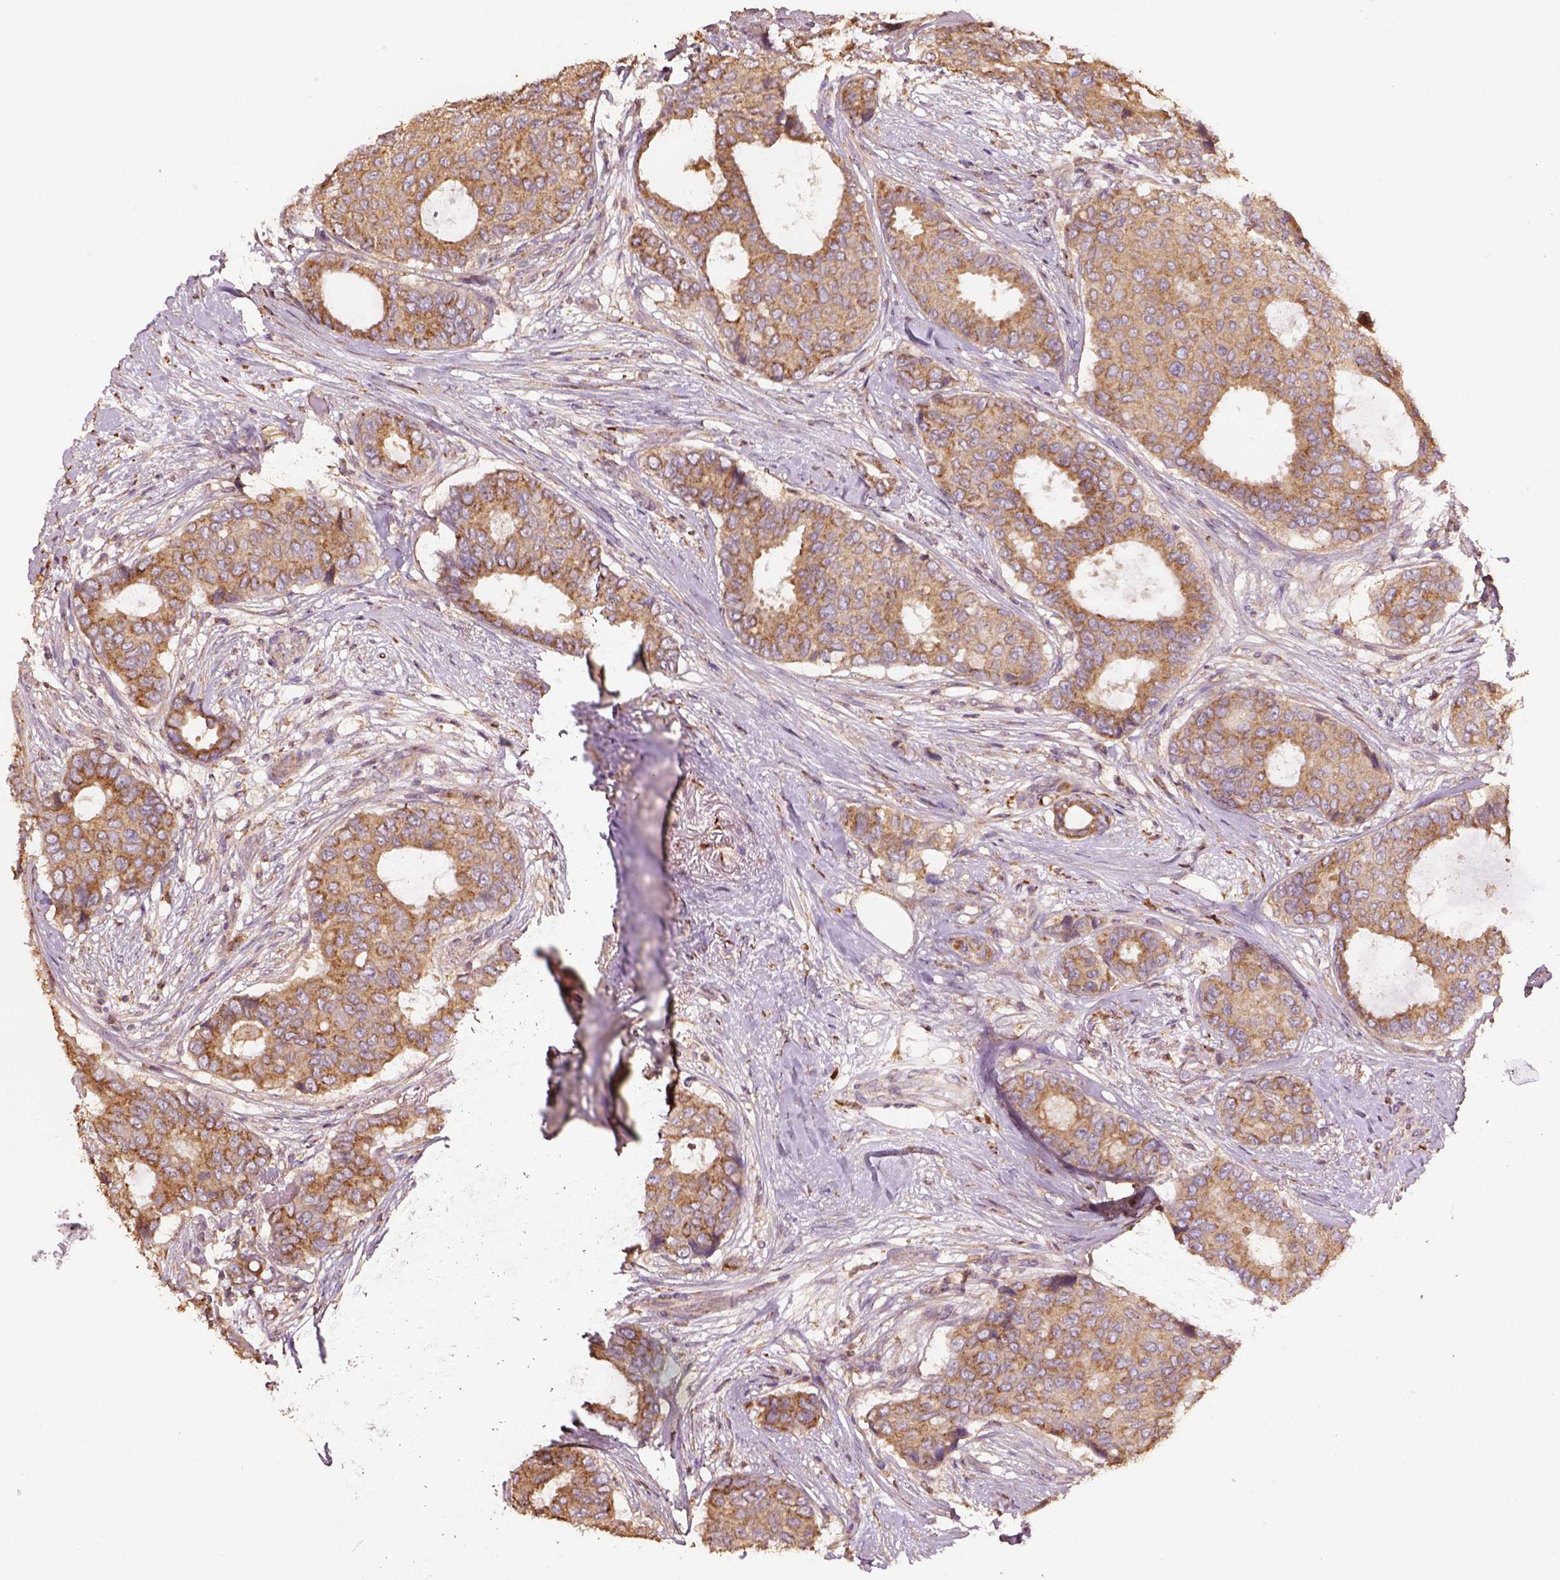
{"staining": {"intensity": "moderate", "quantity": ">75%", "location": "cytoplasmic/membranous"}, "tissue": "breast cancer", "cell_type": "Tumor cells", "image_type": "cancer", "snomed": [{"axis": "morphology", "description": "Duct carcinoma"}, {"axis": "topography", "description": "Breast"}], "caption": "Infiltrating ductal carcinoma (breast) stained for a protein (brown) demonstrates moderate cytoplasmic/membranous positive positivity in approximately >75% of tumor cells.", "gene": "AP1B1", "patient": {"sex": "female", "age": 75}}